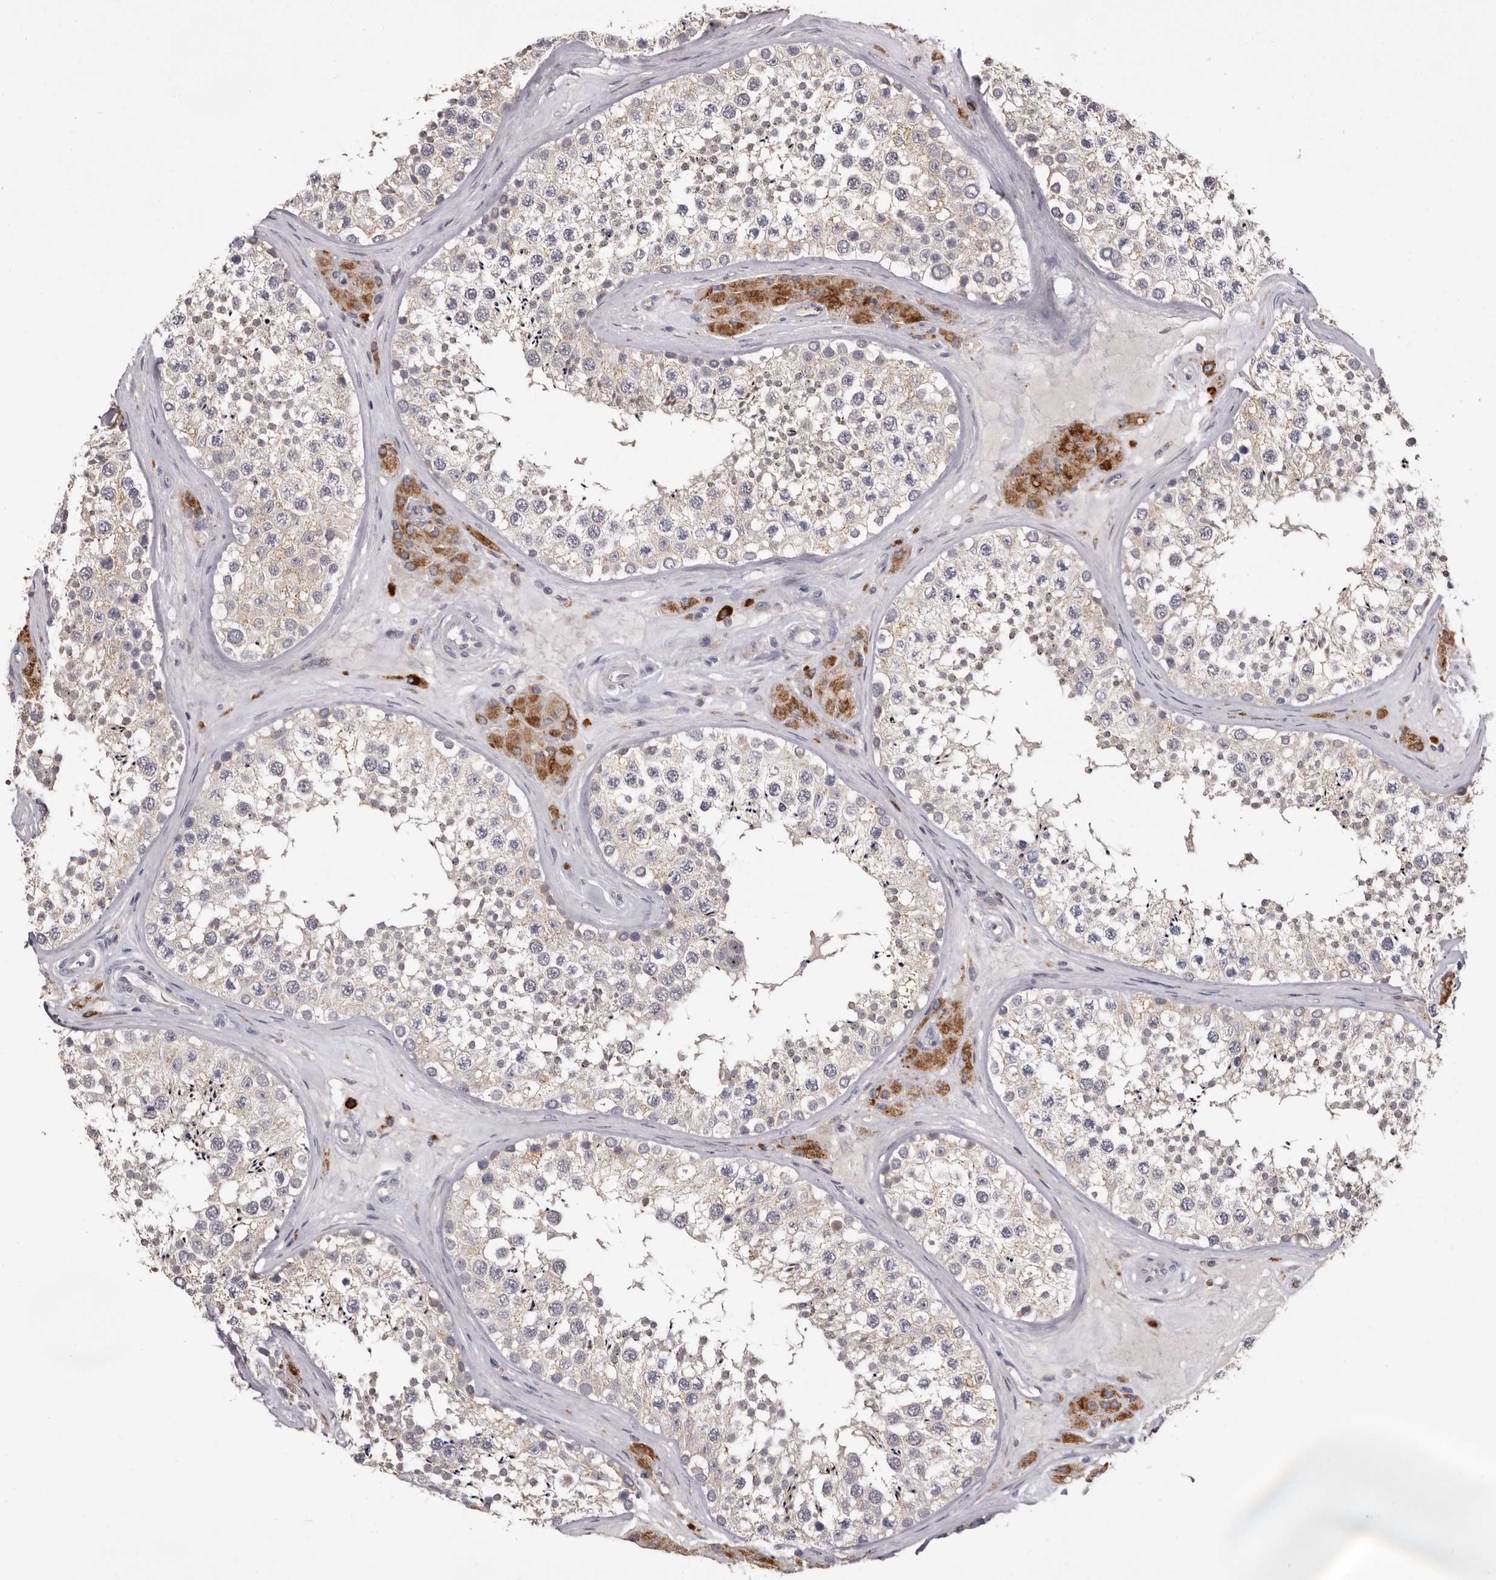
{"staining": {"intensity": "moderate", "quantity": "25%-75%", "location": "cytoplasmic/membranous"}, "tissue": "testis", "cell_type": "Cells in seminiferous ducts", "image_type": "normal", "snomed": [{"axis": "morphology", "description": "Normal tissue, NOS"}, {"axis": "topography", "description": "Testis"}], "caption": "Testis stained for a protein (brown) demonstrates moderate cytoplasmic/membranous positive staining in approximately 25%-75% of cells in seminiferous ducts.", "gene": "DAP", "patient": {"sex": "male", "age": 46}}